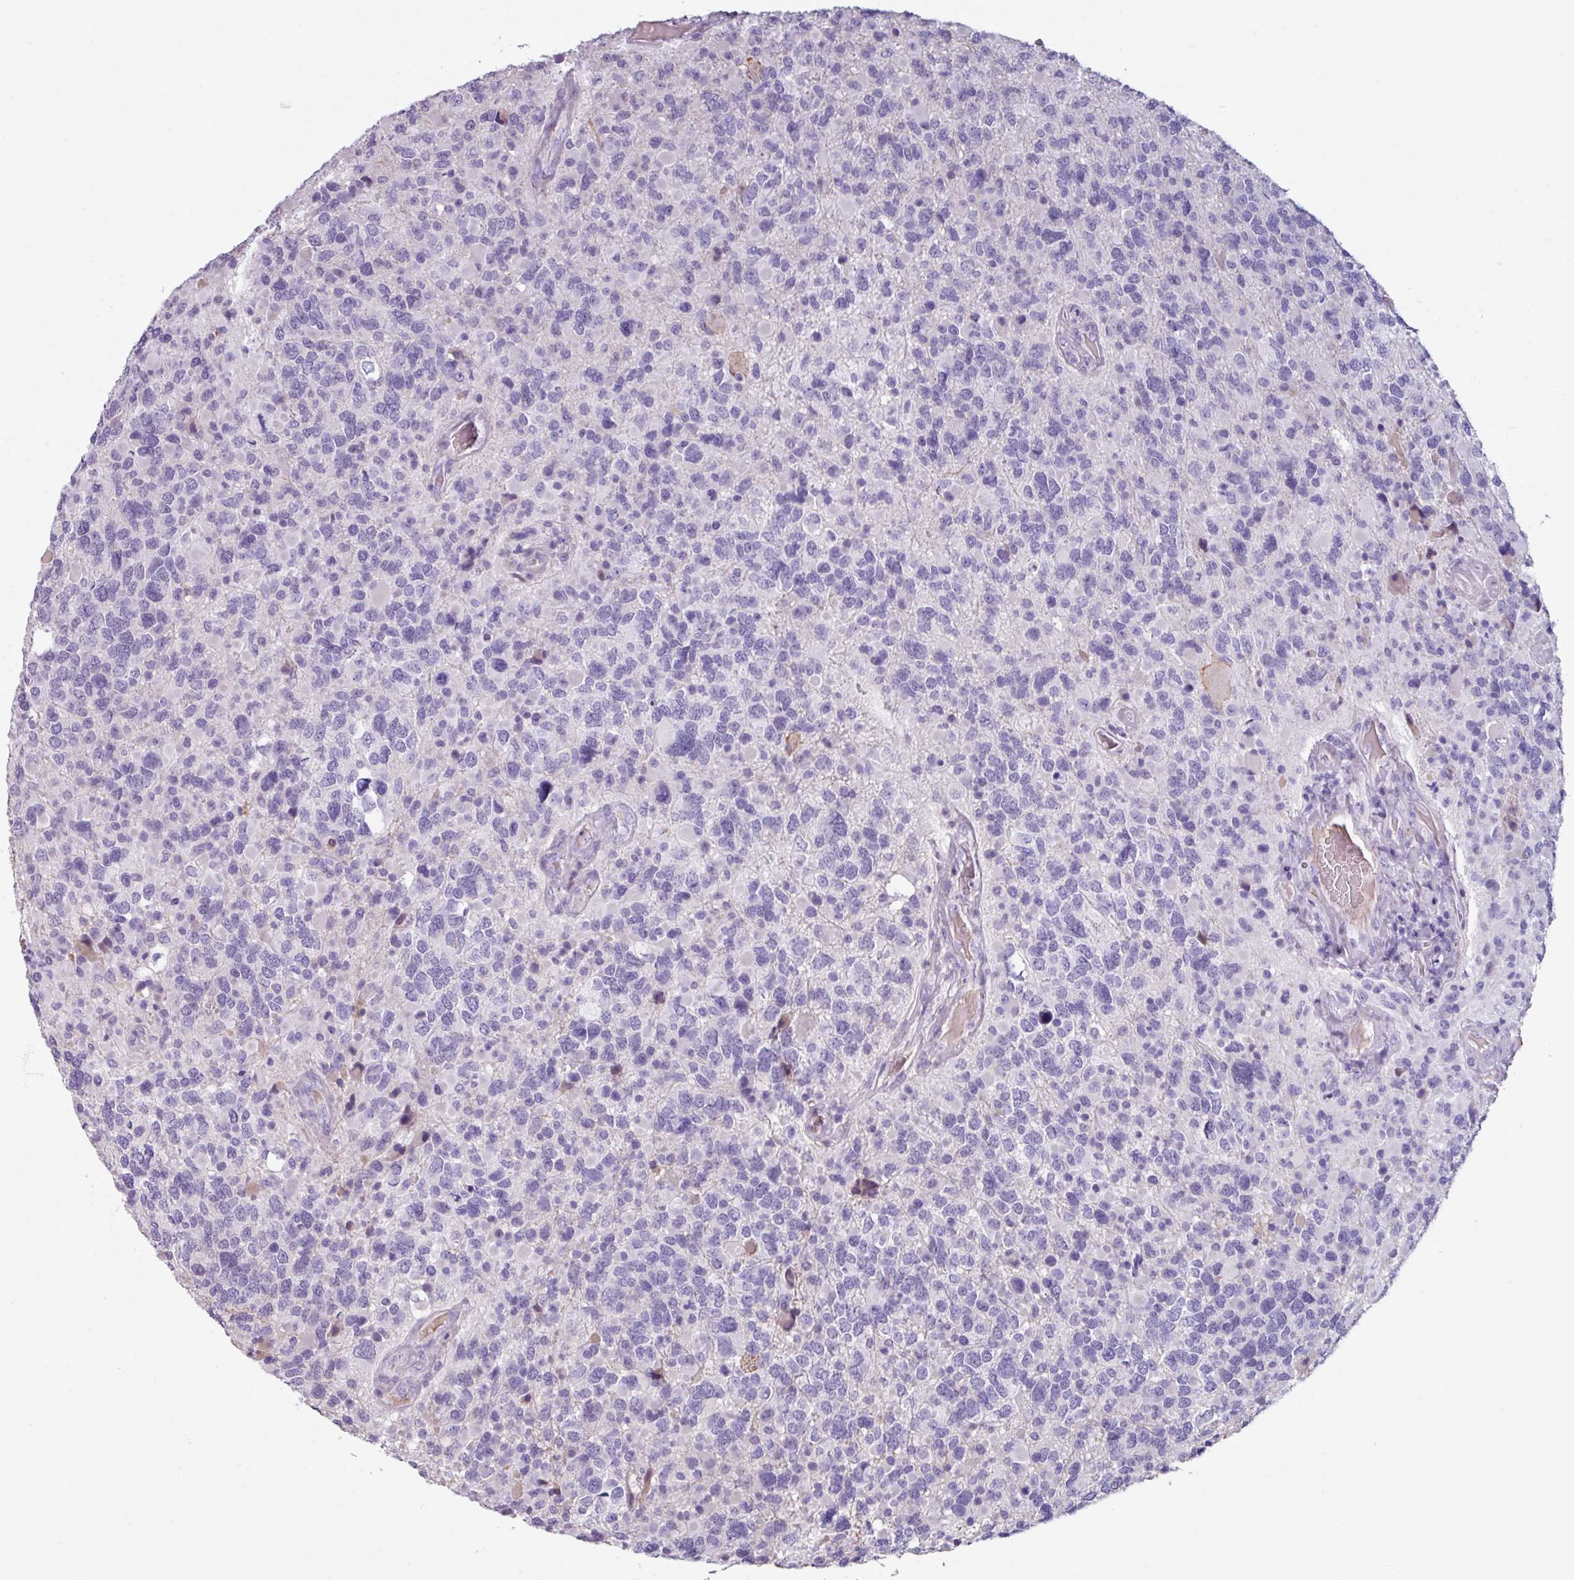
{"staining": {"intensity": "negative", "quantity": "none", "location": "none"}, "tissue": "glioma", "cell_type": "Tumor cells", "image_type": "cancer", "snomed": [{"axis": "morphology", "description": "Glioma, malignant, High grade"}, {"axis": "topography", "description": "Brain"}], "caption": "Tumor cells are negative for brown protein staining in malignant high-grade glioma.", "gene": "SPESP1", "patient": {"sex": "female", "age": 40}}